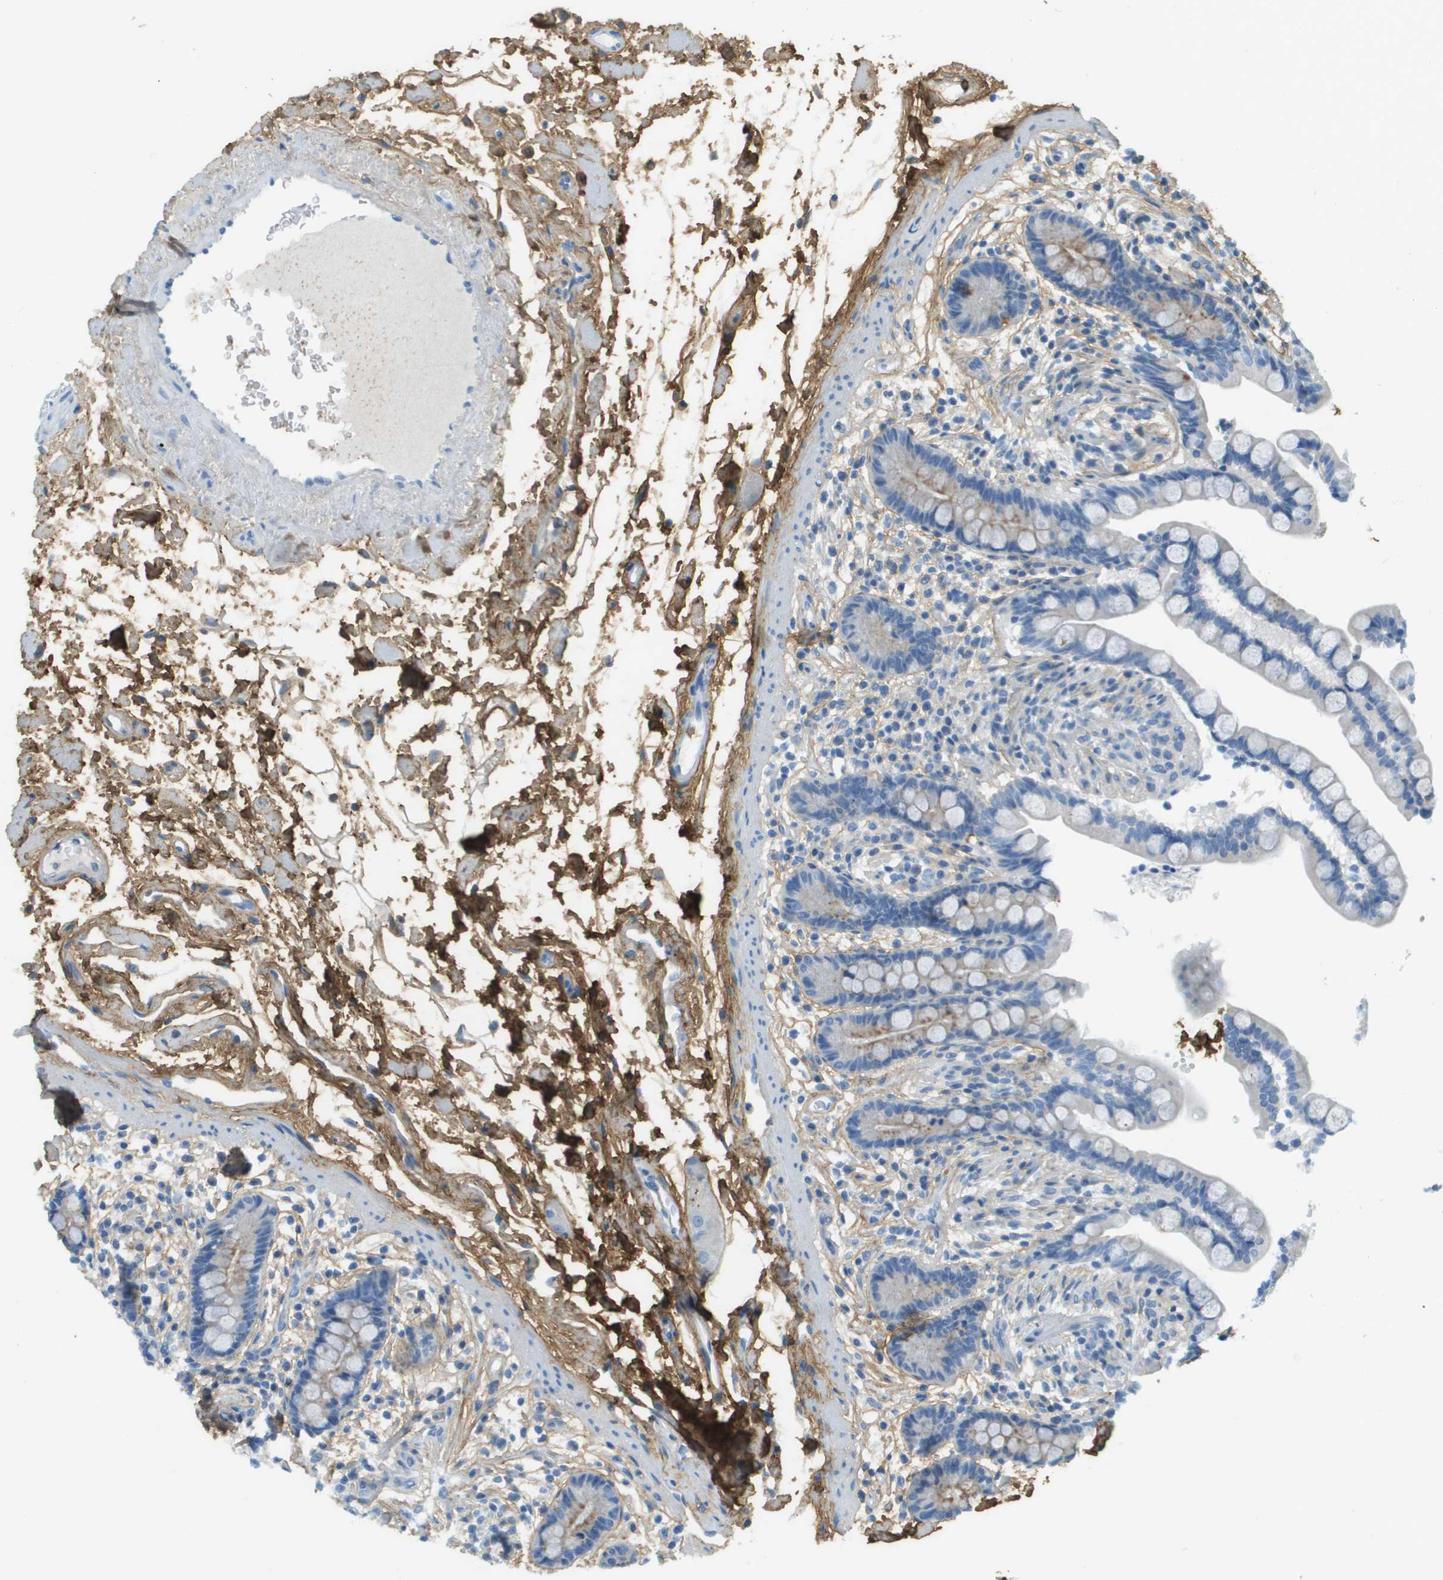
{"staining": {"intensity": "negative", "quantity": "none", "location": "none"}, "tissue": "colon", "cell_type": "Endothelial cells", "image_type": "normal", "snomed": [{"axis": "morphology", "description": "Normal tissue, NOS"}, {"axis": "topography", "description": "Colon"}], "caption": "Immunohistochemical staining of normal colon shows no significant positivity in endothelial cells. (DAB (3,3'-diaminobenzidine) IHC, high magnification).", "gene": "DCN", "patient": {"sex": "male", "age": 73}}